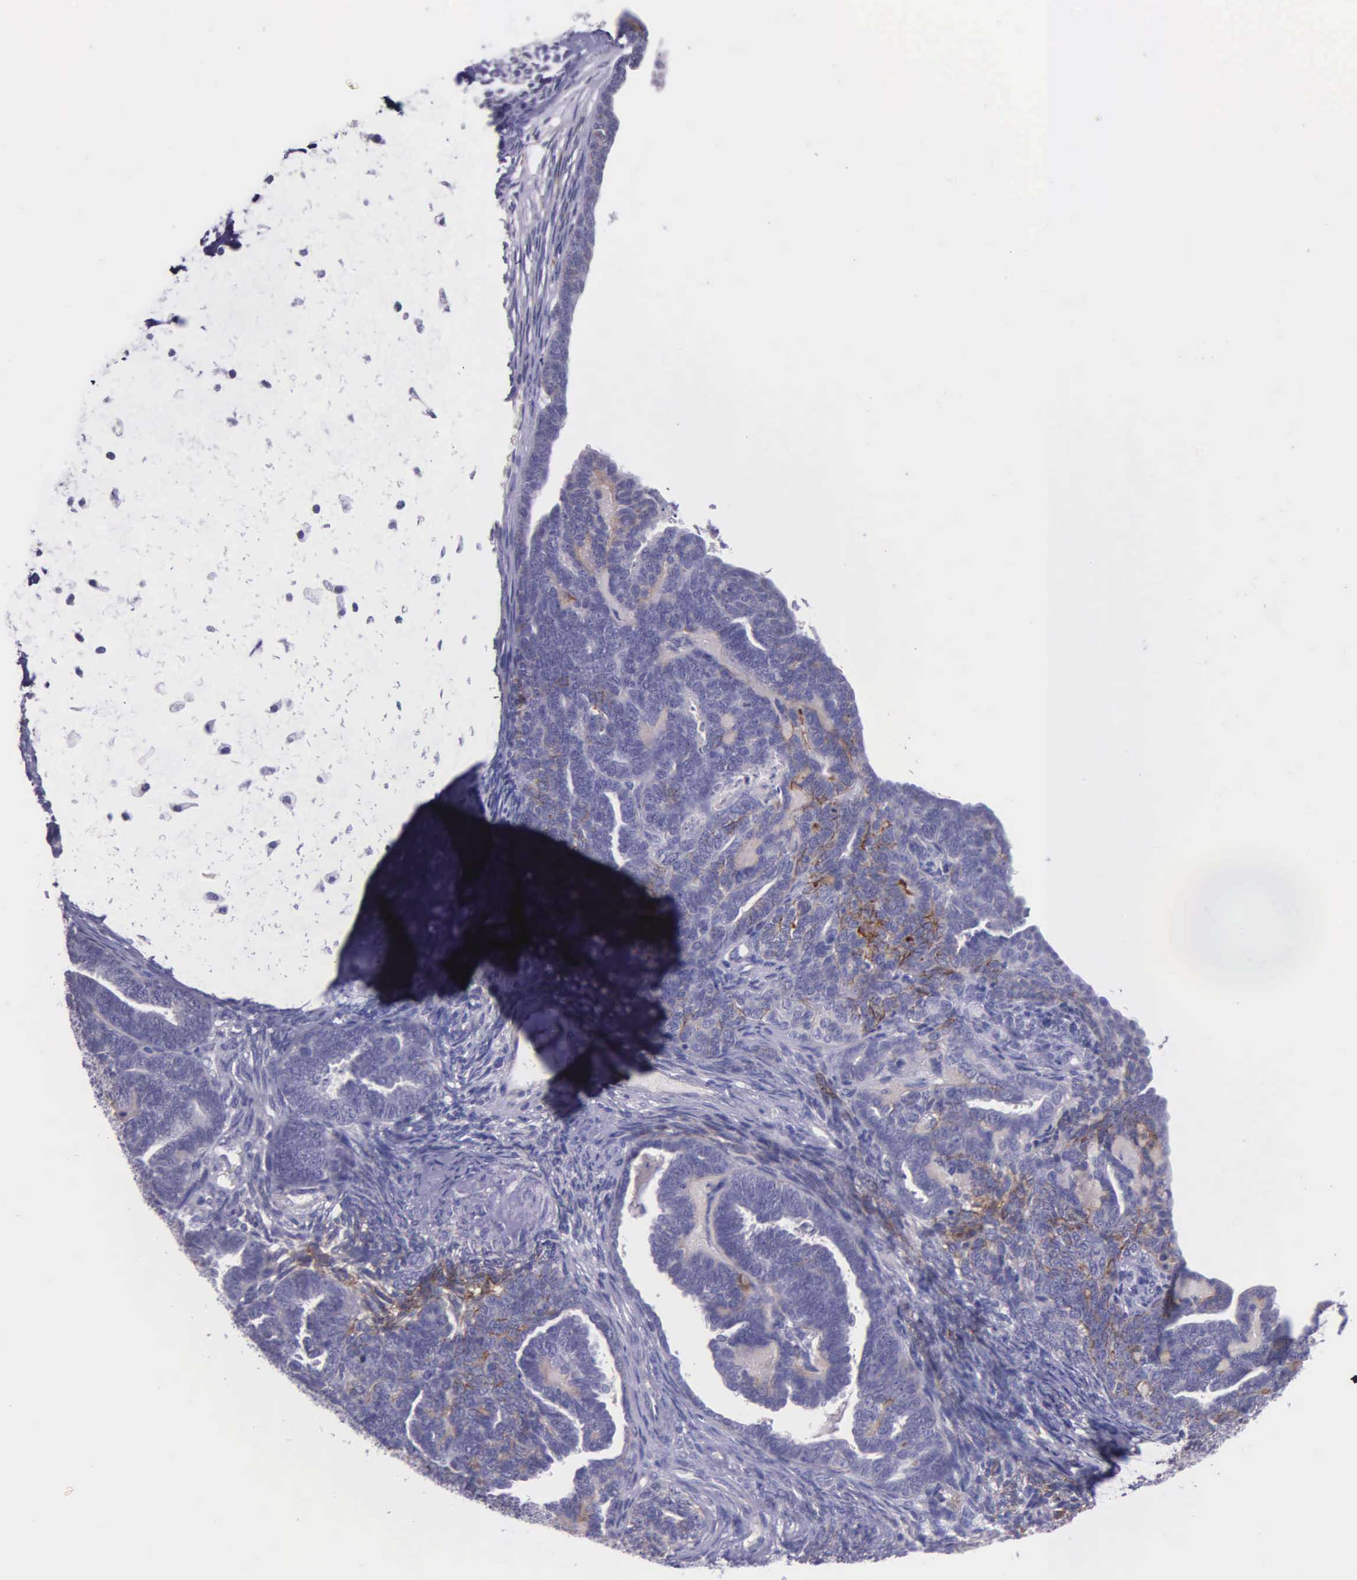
{"staining": {"intensity": "weak", "quantity": "25%-75%", "location": "cytoplasmic/membranous"}, "tissue": "endometrial cancer", "cell_type": "Tumor cells", "image_type": "cancer", "snomed": [{"axis": "morphology", "description": "Neoplasm, malignant, NOS"}, {"axis": "topography", "description": "Endometrium"}], "caption": "Protein expression analysis of human endometrial neoplasm (malignant) reveals weak cytoplasmic/membranous positivity in about 25%-75% of tumor cells.", "gene": "THSD7A", "patient": {"sex": "female", "age": 74}}